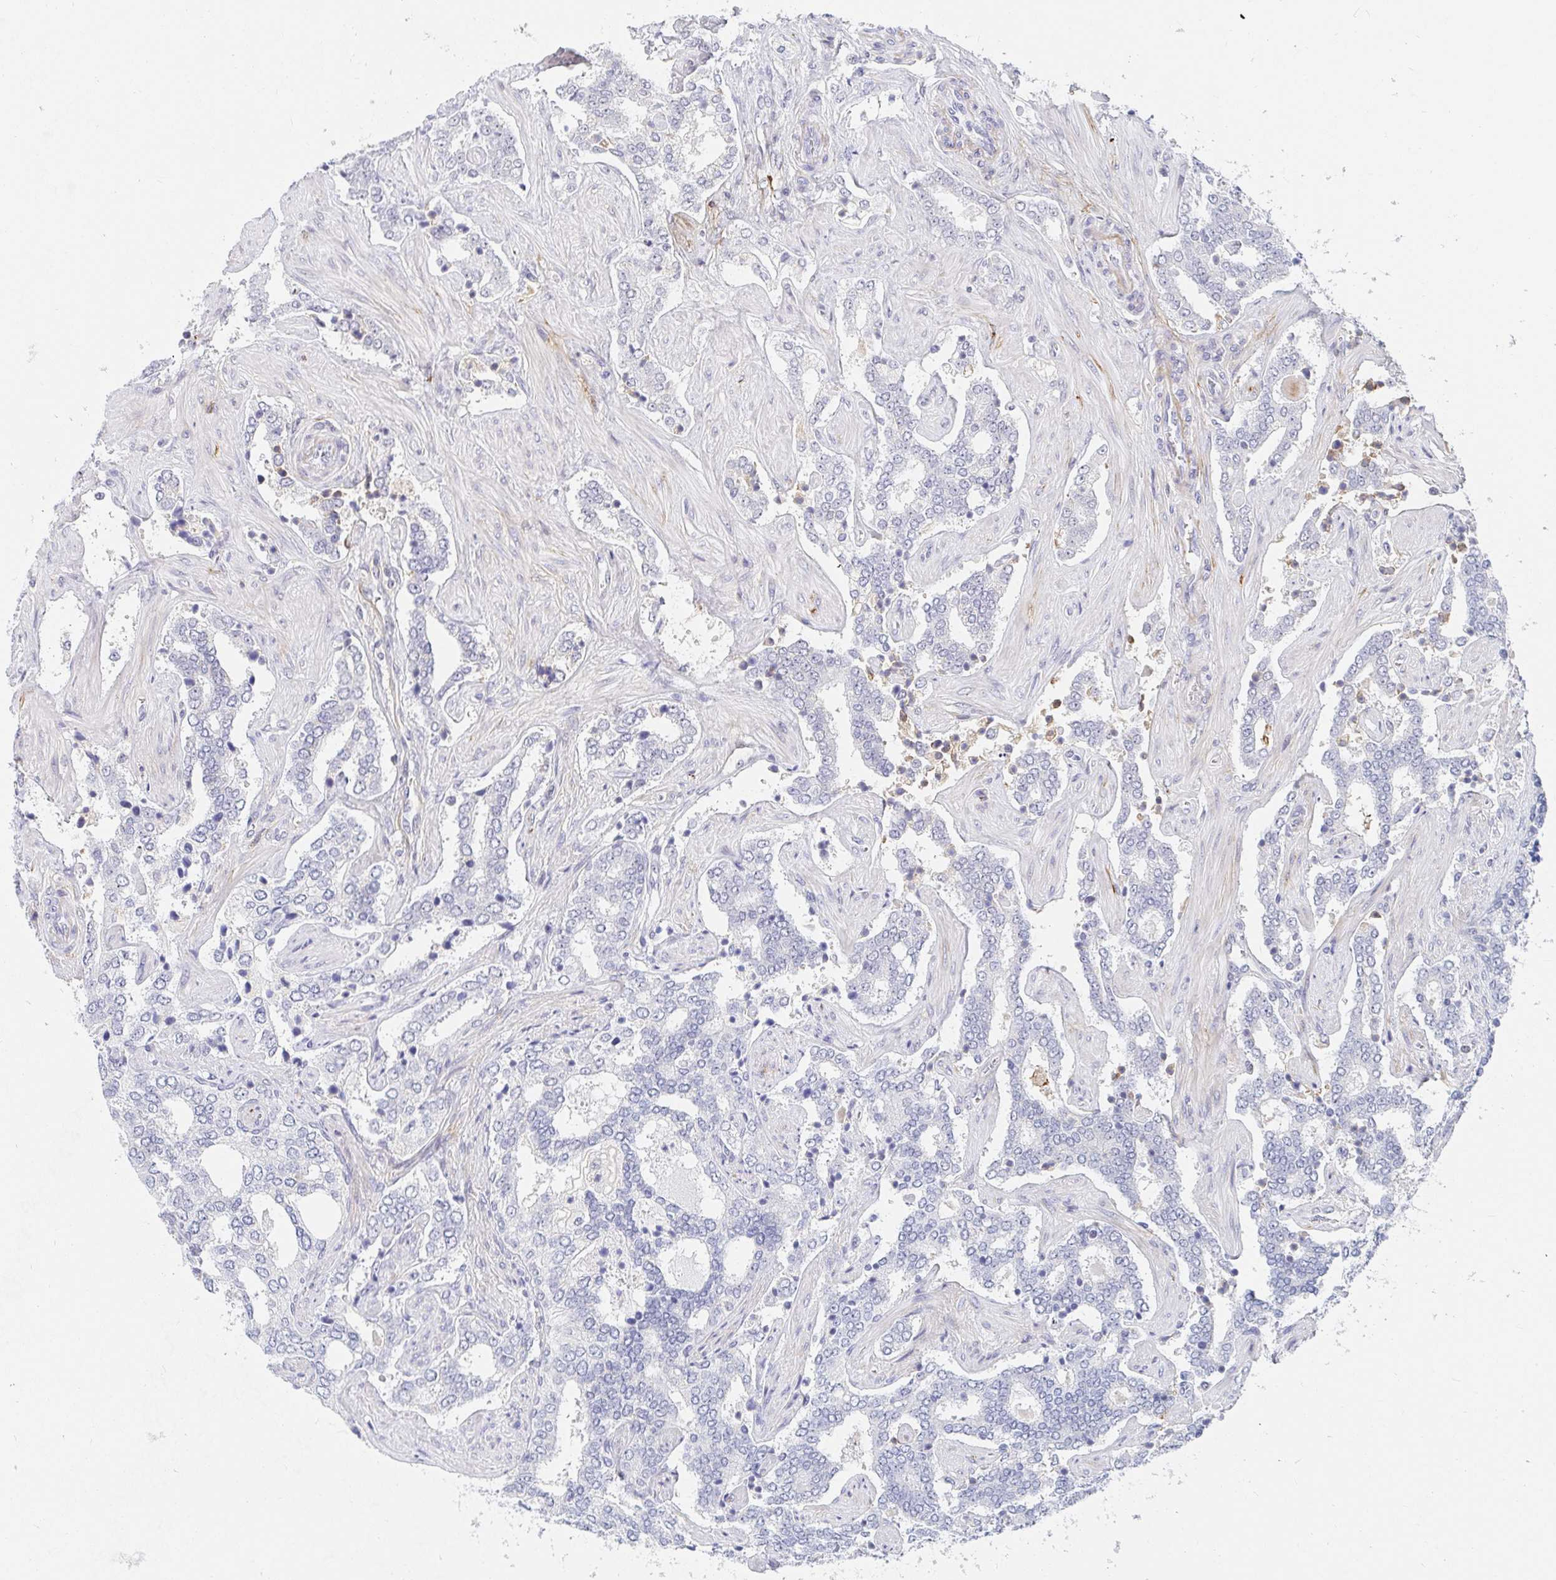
{"staining": {"intensity": "negative", "quantity": "none", "location": "none"}, "tissue": "prostate cancer", "cell_type": "Tumor cells", "image_type": "cancer", "snomed": [{"axis": "morphology", "description": "Adenocarcinoma, High grade"}, {"axis": "topography", "description": "Prostate"}], "caption": "Prostate cancer (adenocarcinoma (high-grade)) was stained to show a protein in brown. There is no significant staining in tumor cells. (Brightfield microscopy of DAB (3,3'-diaminobenzidine) immunohistochemistry (IHC) at high magnification).", "gene": "COL28A1", "patient": {"sex": "male", "age": 60}}